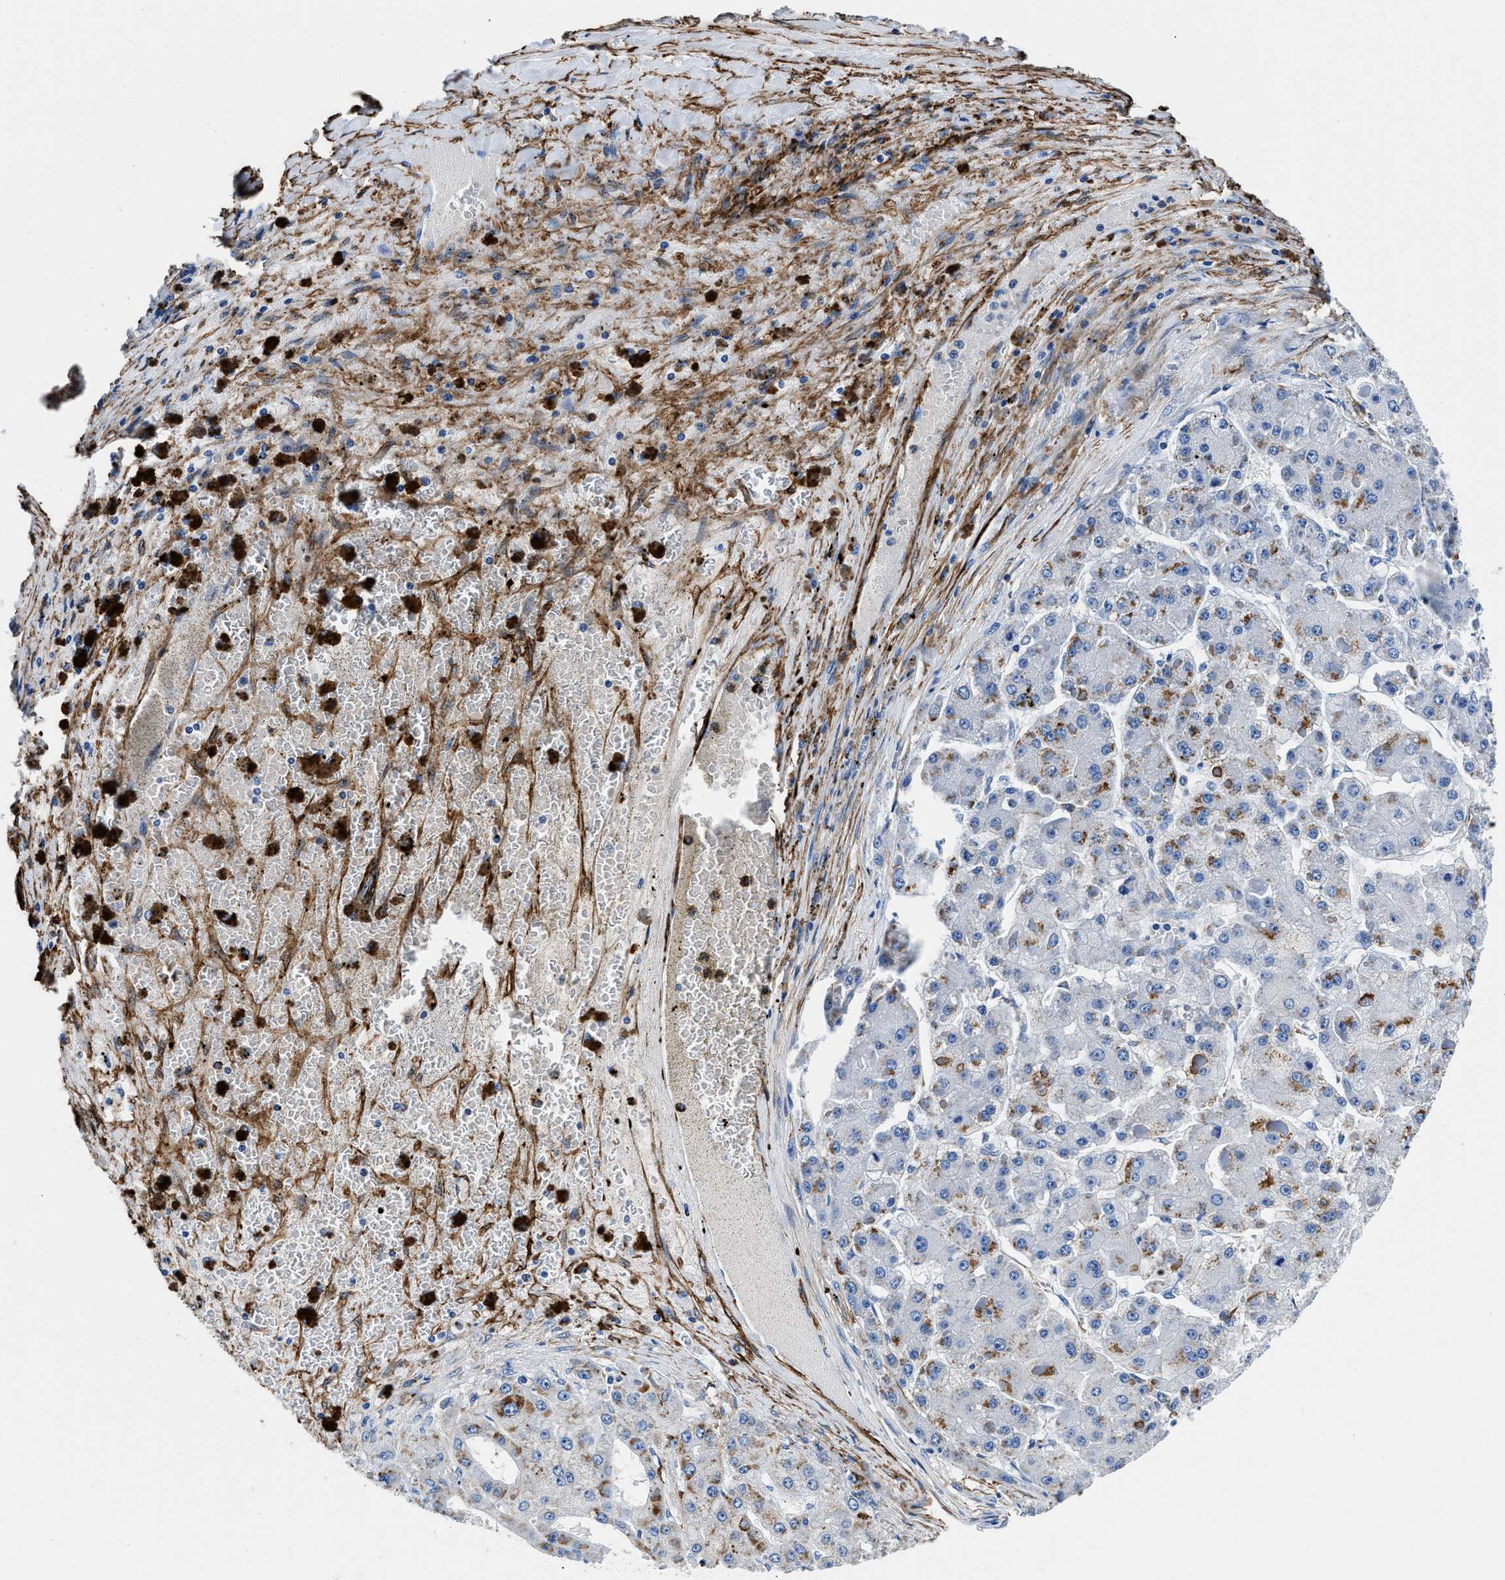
{"staining": {"intensity": "moderate", "quantity": "<25%", "location": "cytoplasmic/membranous"}, "tissue": "liver cancer", "cell_type": "Tumor cells", "image_type": "cancer", "snomed": [{"axis": "morphology", "description": "Carcinoma, Hepatocellular, NOS"}, {"axis": "topography", "description": "Liver"}], "caption": "A brown stain shows moderate cytoplasmic/membranous staining of a protein in human liver cancer tumor cells. (brown staining indicates protein expression, while blue staining denotes nuclei).", "gene": "TEX261", "patient": {"sex": "female", "age": 73}}